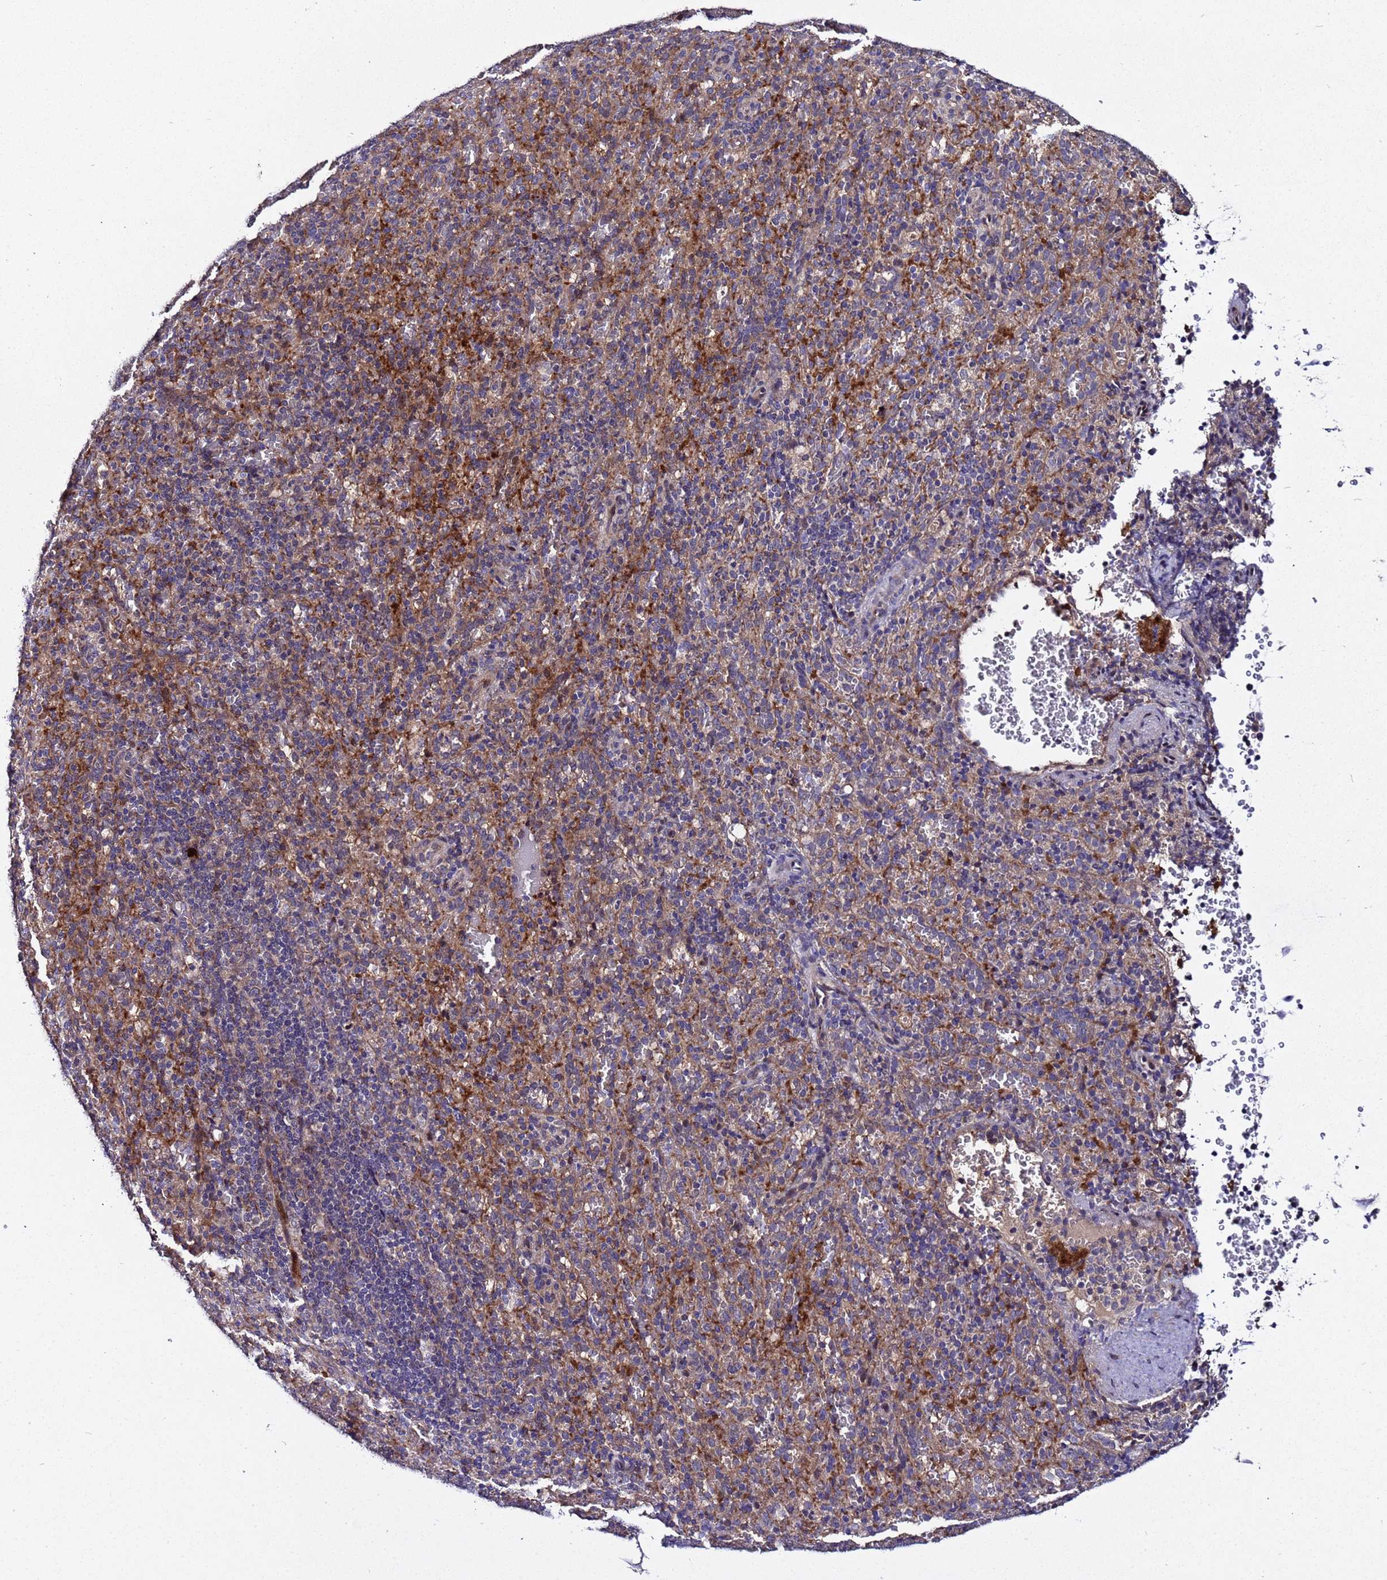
{"staining": {"intensity": "negative", "quantity": "none", "location": "none"}, "tissue": "spleen", "cell_type": "Cells in red pulp", "image_type": "normal", "snomed": [{"axis": "morphology", "description": "Normal tissue, NOS"}, {"axis": "topography", "description": "Spleen"}], "caption": "Cells in red pulp show no significant positivity in normal spleen. (Immunohistochemistry, brightfield microscopy, high magnification).", "gene": "PLXDC2", "patient": {"sex": "female", "age": 21}}